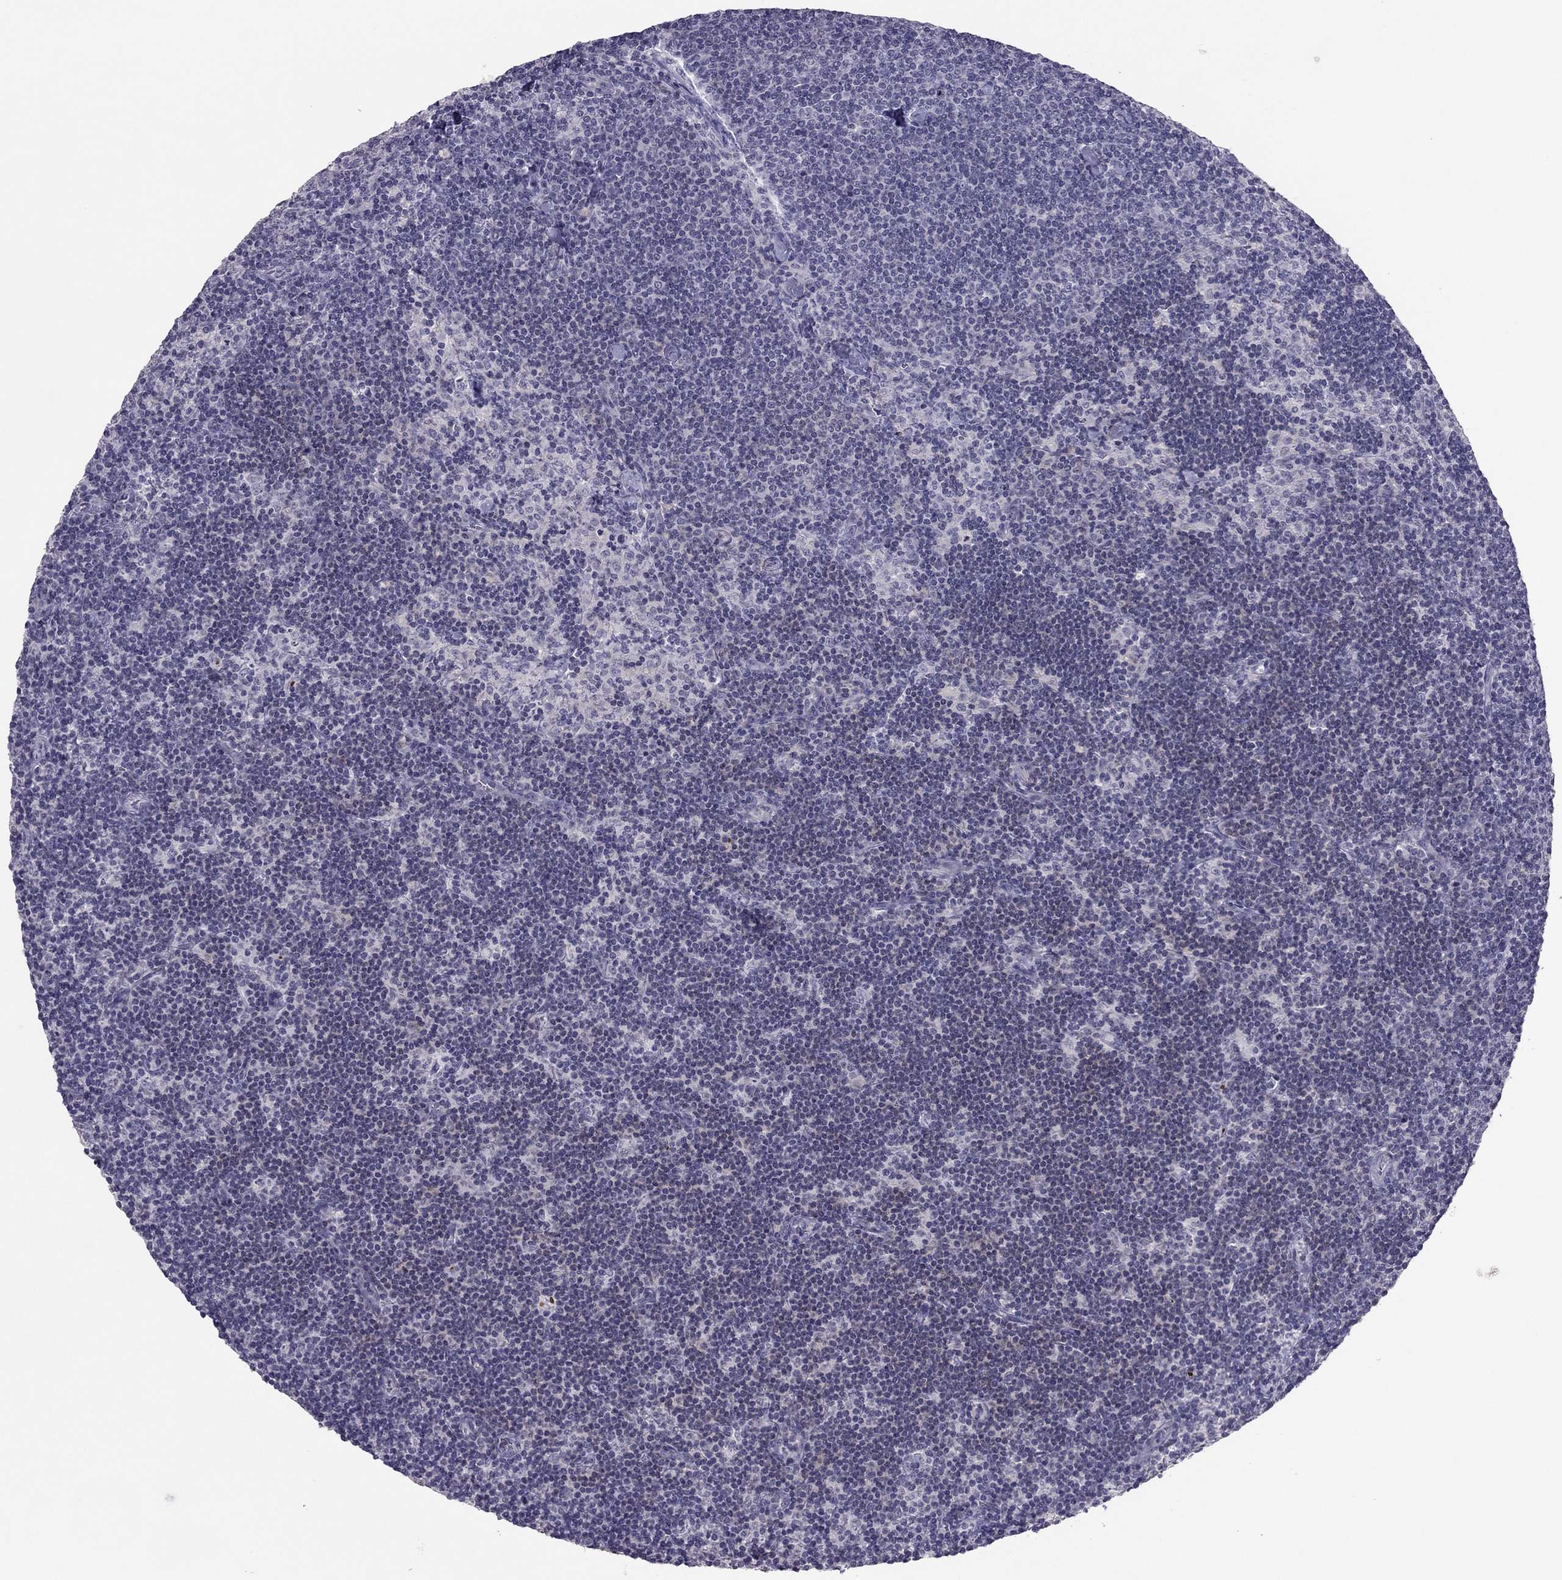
{"staining": {"intensity": "negative", "quantity": "none", "location": "none"}, "tissue": "lymph node", "cell_type": "Germinal center cells", "image_type": "normal", "snomed": [{"axis": "morphology", "description": "Normal tissue, NOS"}, {"axis": "topography", "description": "Lymph node"}], "caption": "DAB immunohistochemical staining of normal human lymph node demonstrates no significant expression in germinal center cells.", "gene": "RGS8", "patient": {"sex": "female", "age": 34}}